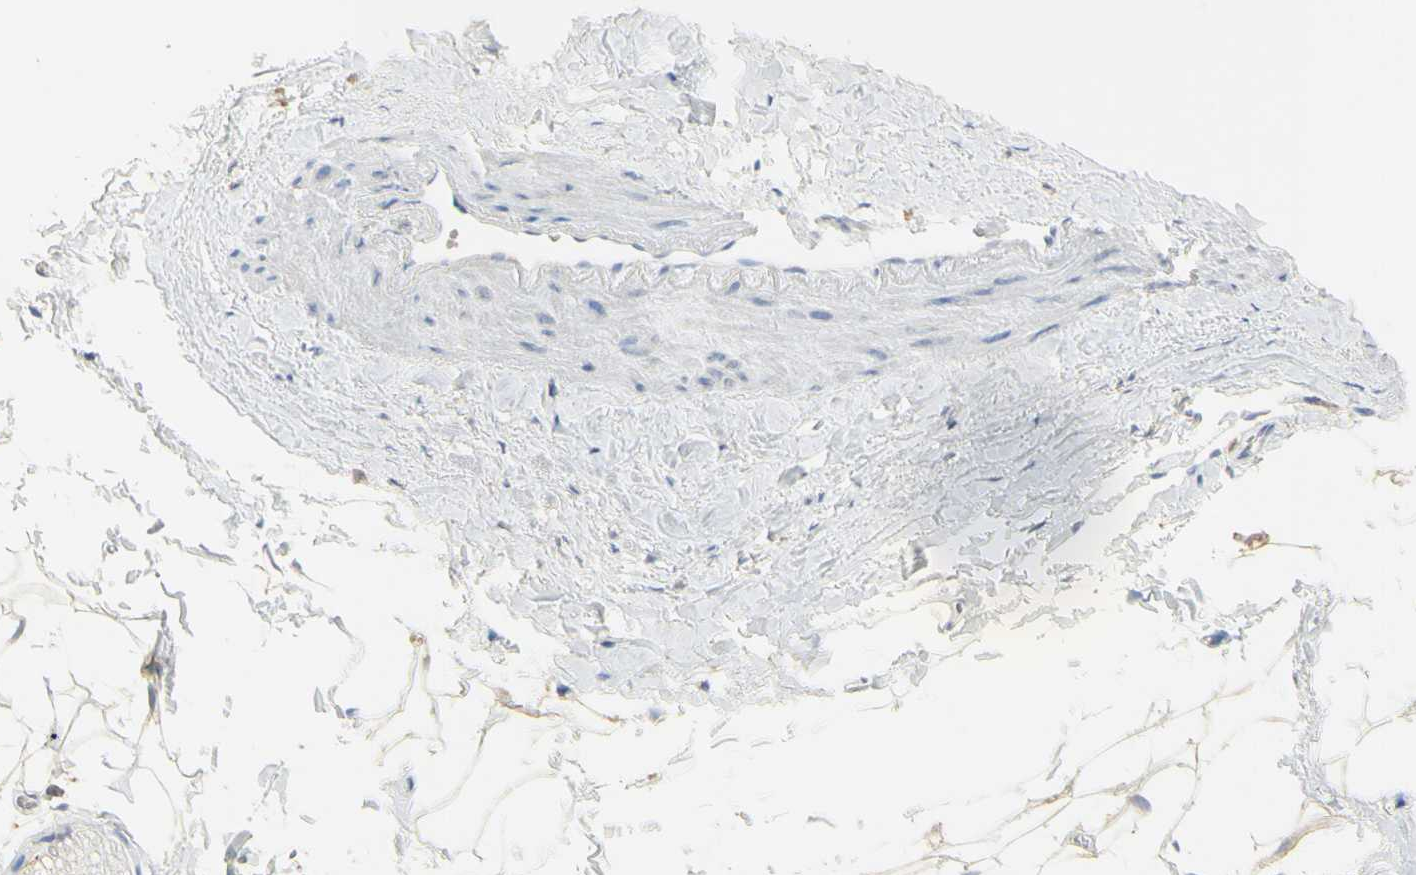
{"staining": {"intensity": "weak", "quantity": ">75%", "location": "cytoplasmic/membranous"}, "tissue": "adipose tissue", "cell_type": "Adipocytes", "image_type": "normal", "snomed": [{"axis": "morphology", "description": "Normal tissue, NOS"}, {"axis": "topography", "description": "Adipose tissue"}, {"axis": "topography", "description": "Peripheral nerve tissue"}], "caption": "Adipose tissue was stained to show a protein in brown. There is low levels of weak cytoplasmic/membranous positivity in about >75% of adipocytes.", "gene": "PAK1", "patient": {"sex": "male", "age": 52}}